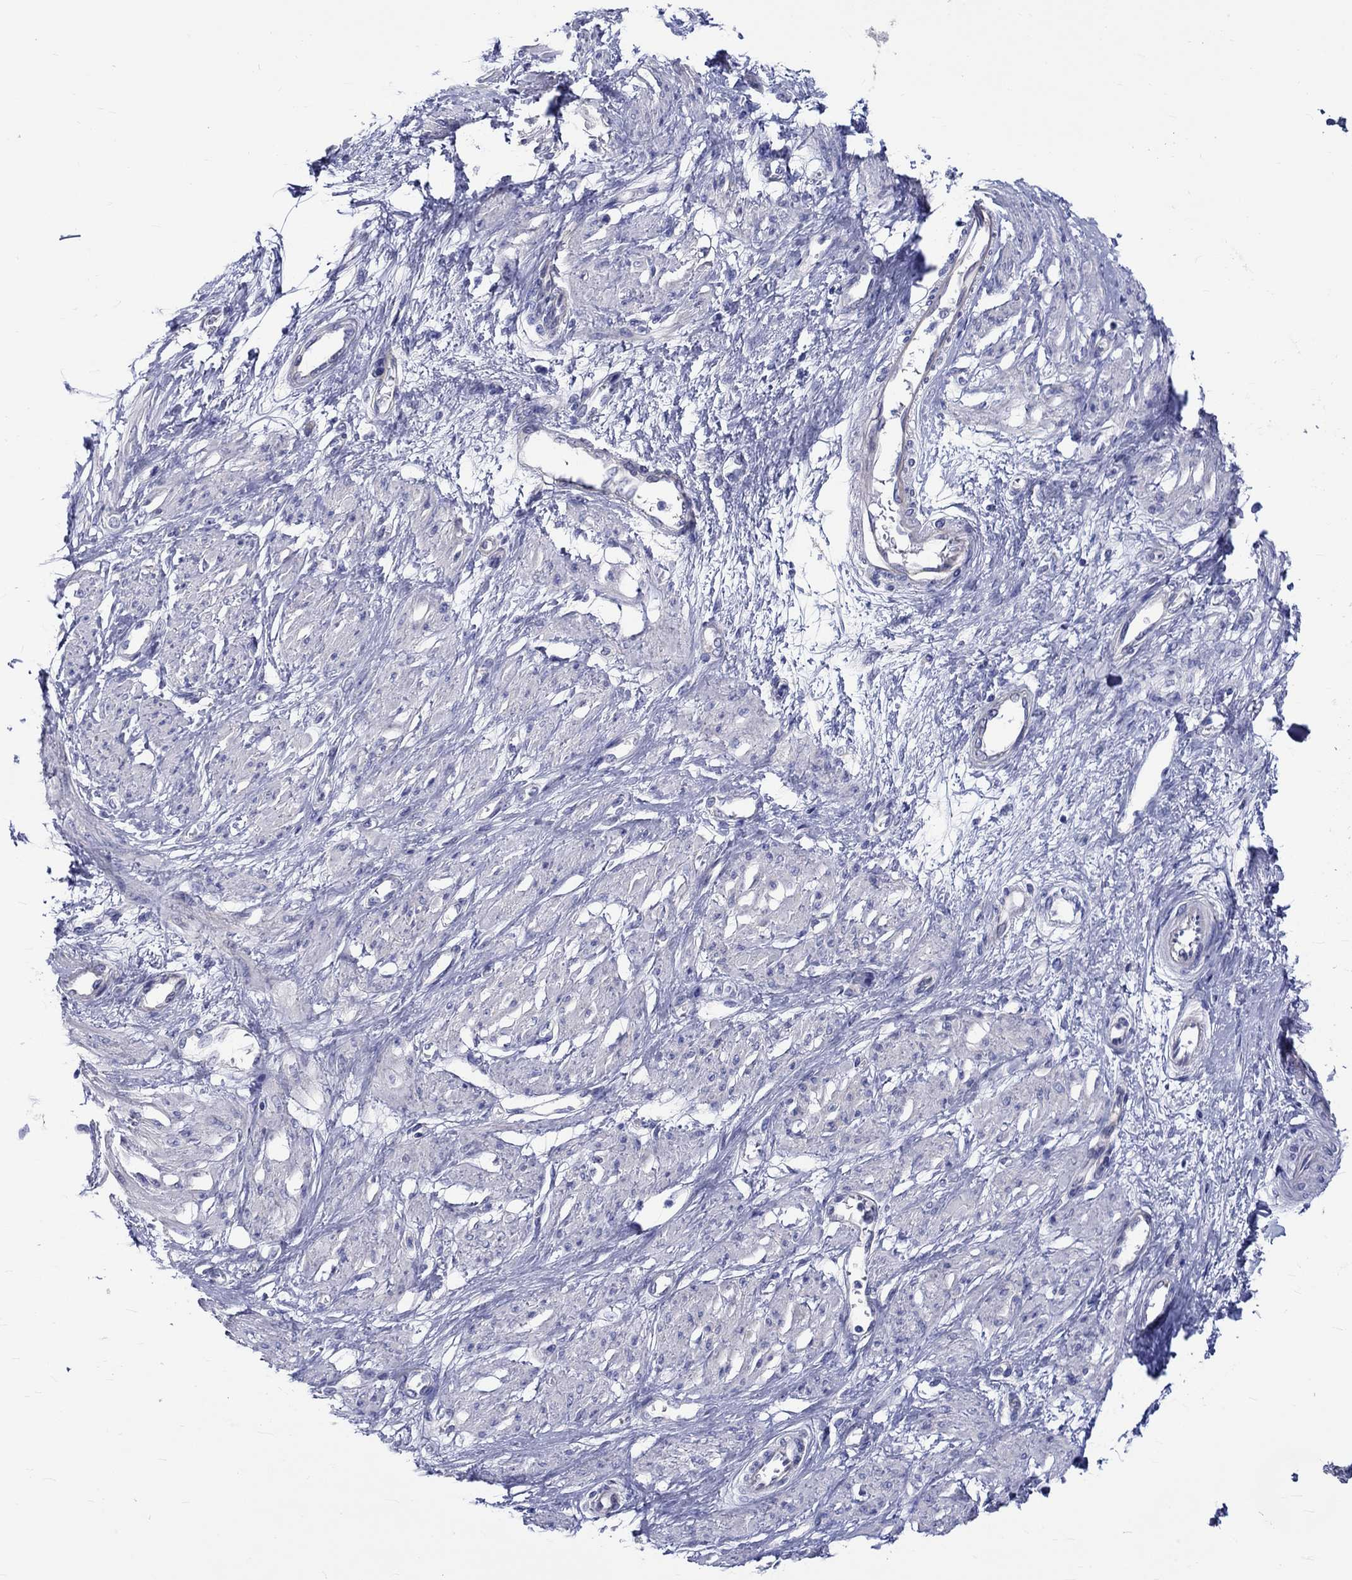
{"staining": {"intensity": "negative", "quantity": "none", "location": "none"}, "tissue": "smooth muscle", "cell_type": "Smooth muscle cells", "image_type": "normal", "snomed": [{"axis": "morphology", "description": "Normal tissue, NOS"}, {"axis": "topography", "description": "Smooth muscle"}, {"axis": "topography", "description": "Uterus"}], "caption": "High magnification brightfield microscopy of benign smooth muscle stained with DAB (3,3'-diaminobenzidine) (brown) and counterstained with hematoxylin (blue): smooth muscle cells show no significant staining.", "gene": "SH2D7", "patient": {"sex": "female", "age": 39}}